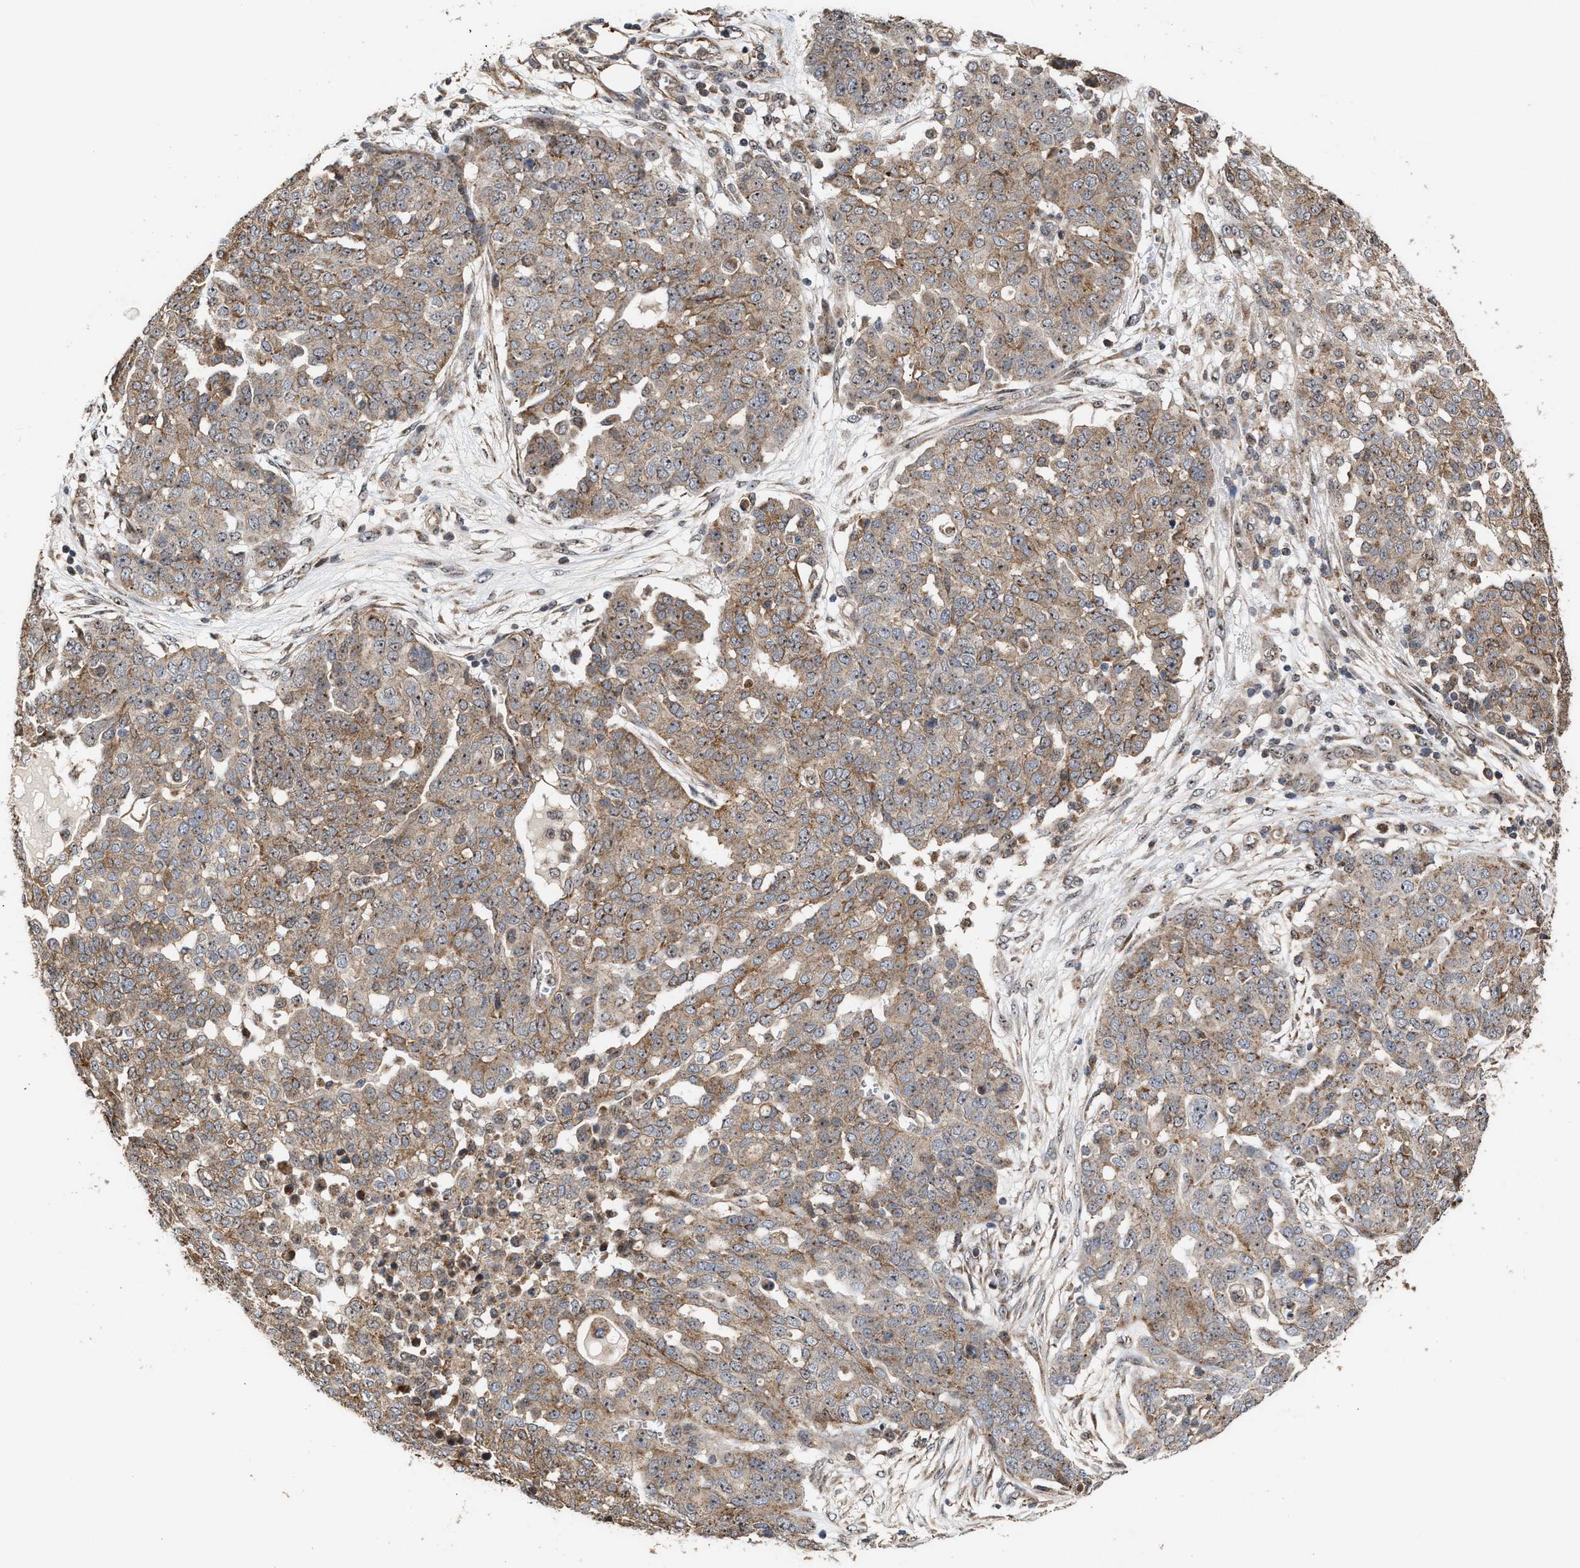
{"staining": {"intensity": "moderate", "quantity": ">75%", "location": "cytoplasmic/membranous,nuclear"}, "tissue": "ovarian cancer", "cell_type": "Tumor cells", "image_type": "cancer", "snomed": [{"axis": "morphology", "description": "Cystadenocarcinoma, serous, NOS"}, {"axis": "topography", "description": "Soft tissue"}, {"axis": "topography", "description": "Ovary"}], "caption": "The image demonstrates immunohistochemical staining of ovarian cancer. There is moderate cytoplasmic/membranous and nuclear expression is identified in about >75% of tumor cells. (IHC, brightfield microscopy, high magnification).", "gene": "EXOSC2", "patient": {"sex": "female", "age": 57}}